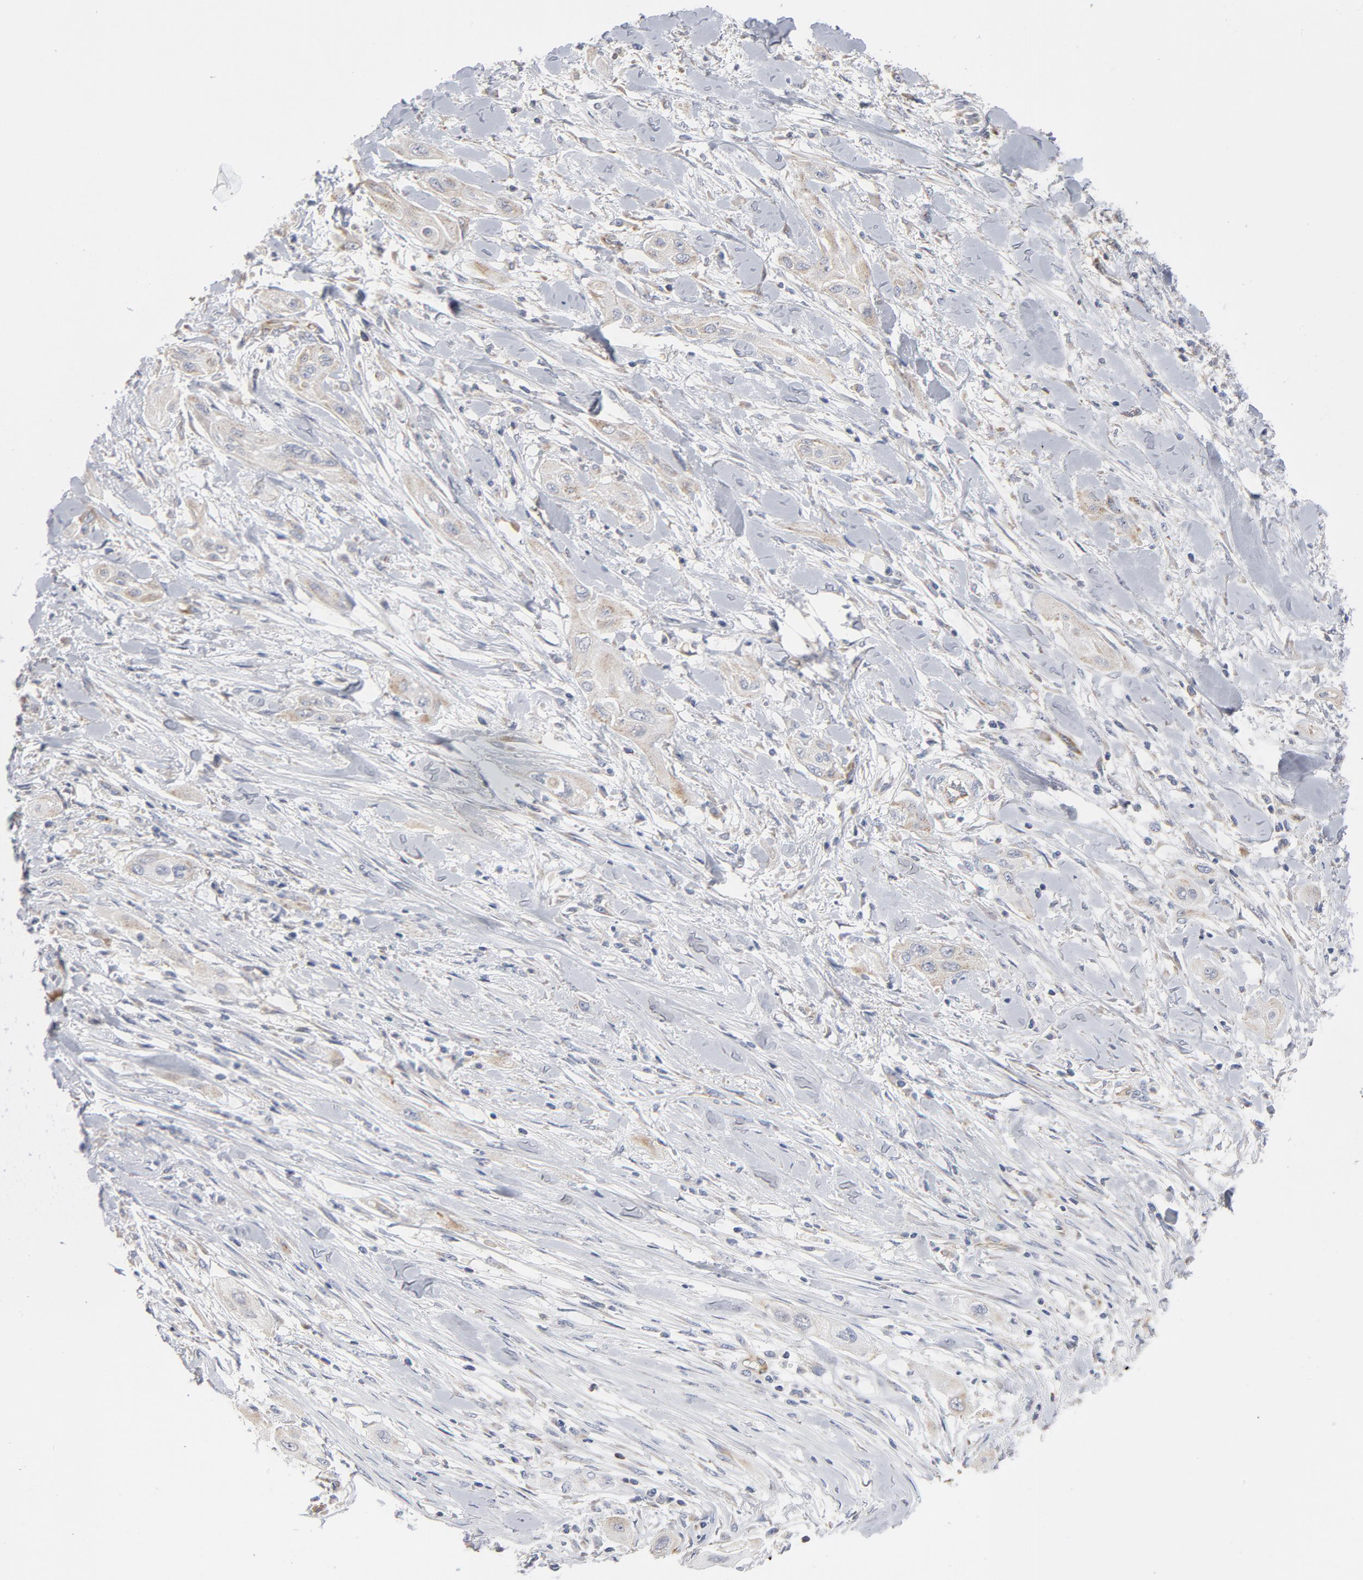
{"staining": {"intensity": "weak", "quantity": "25%-75%", "location": "cytoplasmic/membranous"}, "tissue": "lung cancer", "cell_type": "Tumor cells", "image_type": "cancer", "snomed": [{"axis": "morphology", "description": "Squamous cell carcinoma, NOS"}, {"axis": "topography", "description": "Lung"}], "caption": "A photomicrograph showing weak cytoplasmic/membranous expression in about 25%-75% of tumor cells in lung squamous cell carcinoma, as visualized by brown immunohistochemical staining.", "gene": "OXA1L", "patient": {"sex": "female", "age": 47}}